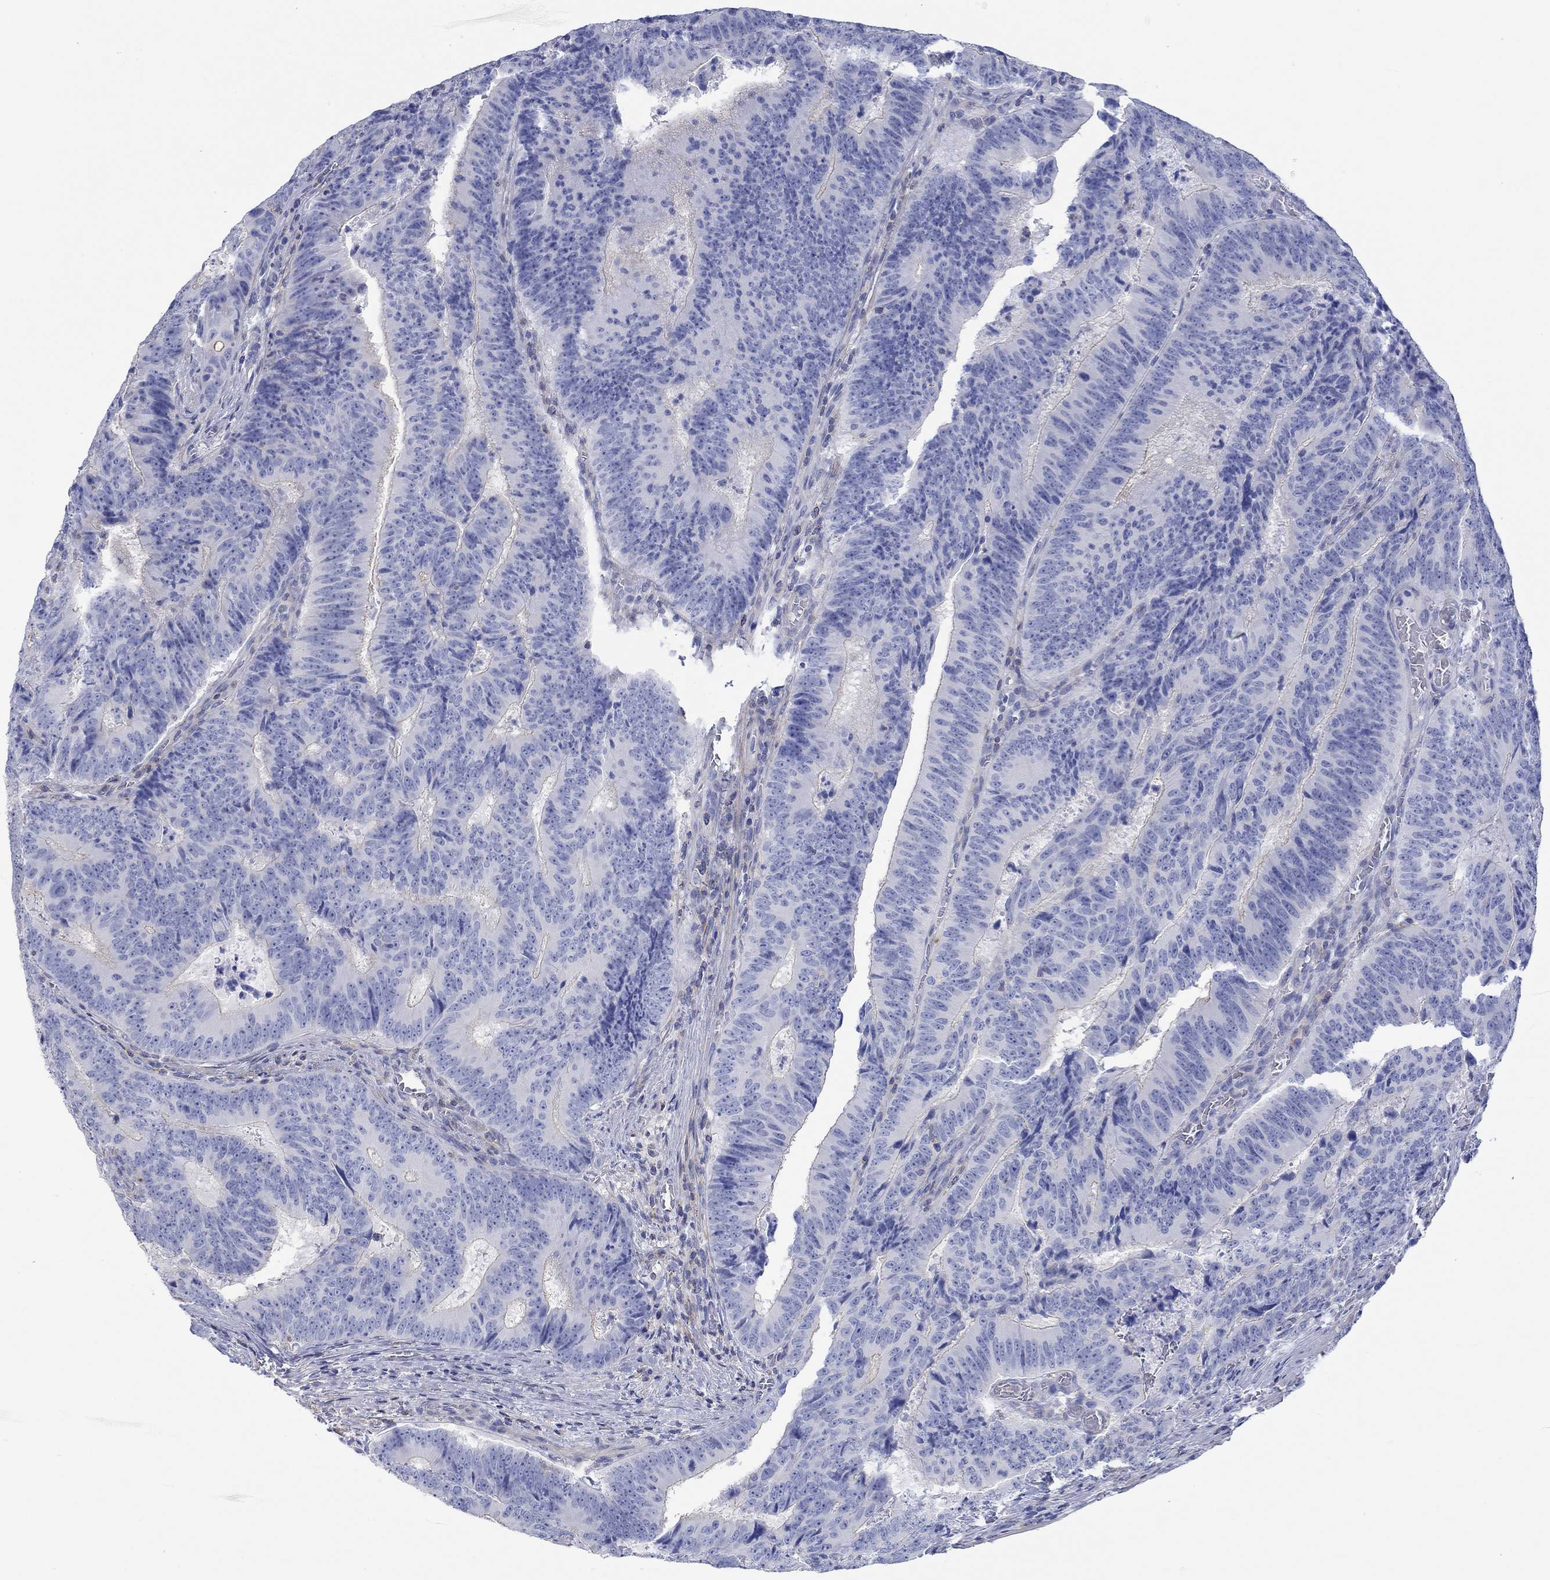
{"staining": {"intensity": "negative", "quantity": "none", "location": "none"}, "tissue": "colorectal cancer", "cell_type": "Tumor cells", "image_type": "cancer", "snomed": [{"axis": "morphology", "description": "Adenocarcinoma, NOS"}, {"axis": "topography", "description": "Colon"}], "caption": "DAB immunohistochemical staining of human adenocarcinoma (colorectal) displays no significant staining in tumor cells. (Immunohistochemistry, brightfield microscopy, high magnification).", "gene": "PPIL6", "patient": {"sex": "female", "age": 82}}